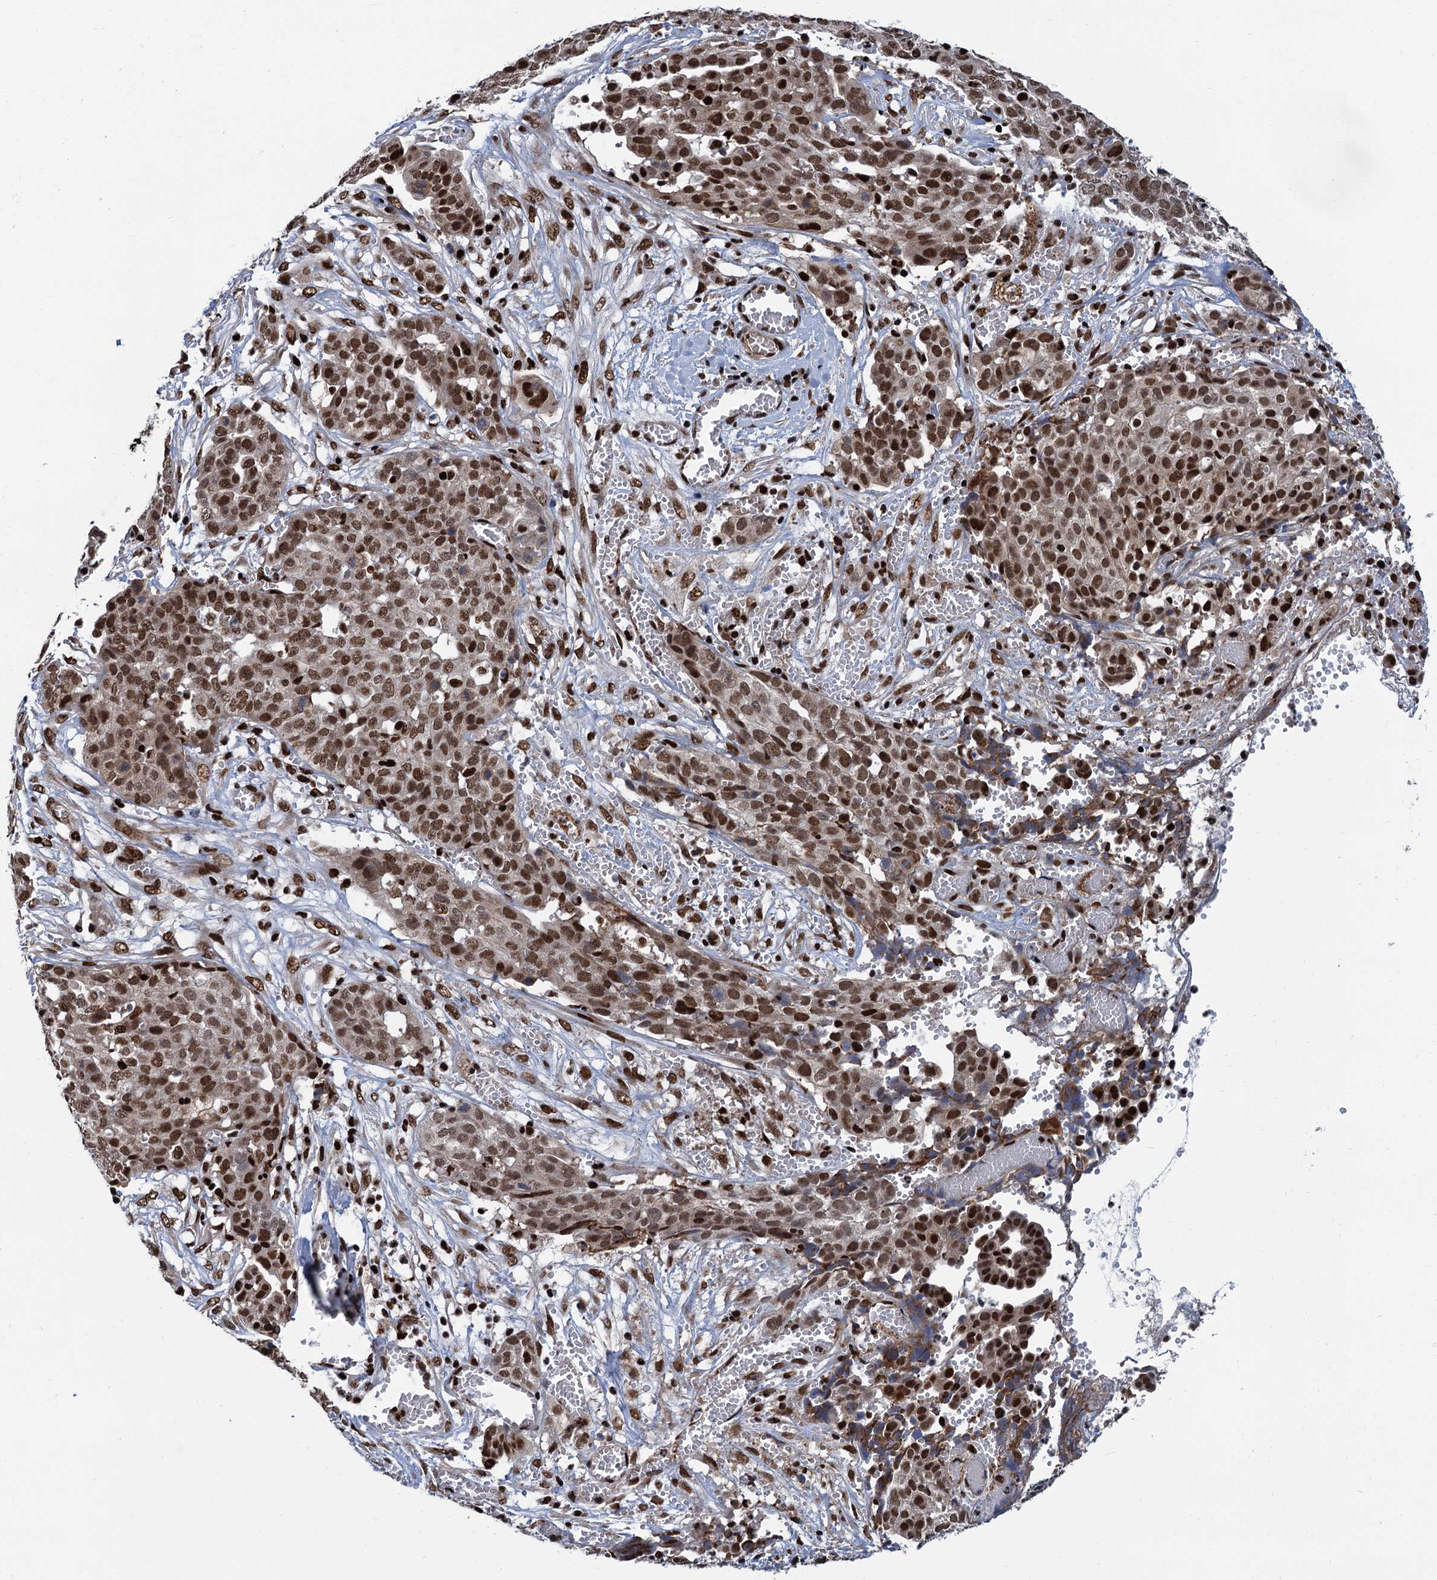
{"staining": {"intensity": "moderate", "quantity": ">75%", "location": "nuclear"}, "tissue": "ovarian cancer", "cell_type": "Tumor cells", "image_type": "cancer", "snomed": [{"axis": "morphology", "description": "Cystadenocarcinoma, serous, NOS"}, {"axis": "topography", "description": "Soft tissue"}, {"axis": "topography", "description": "Ovary"}], "caption": "Protein expression analysis of ovarian cancer (serous cystadenocarcinoma) exhibits moderate nuclear staining in approximately >75% of tumor cells. (DAB IHC, brown staining for protein, blue staining for nuclei).", "gene": "PPP4R1", "patient": {"sex": "female", "age": 57}}